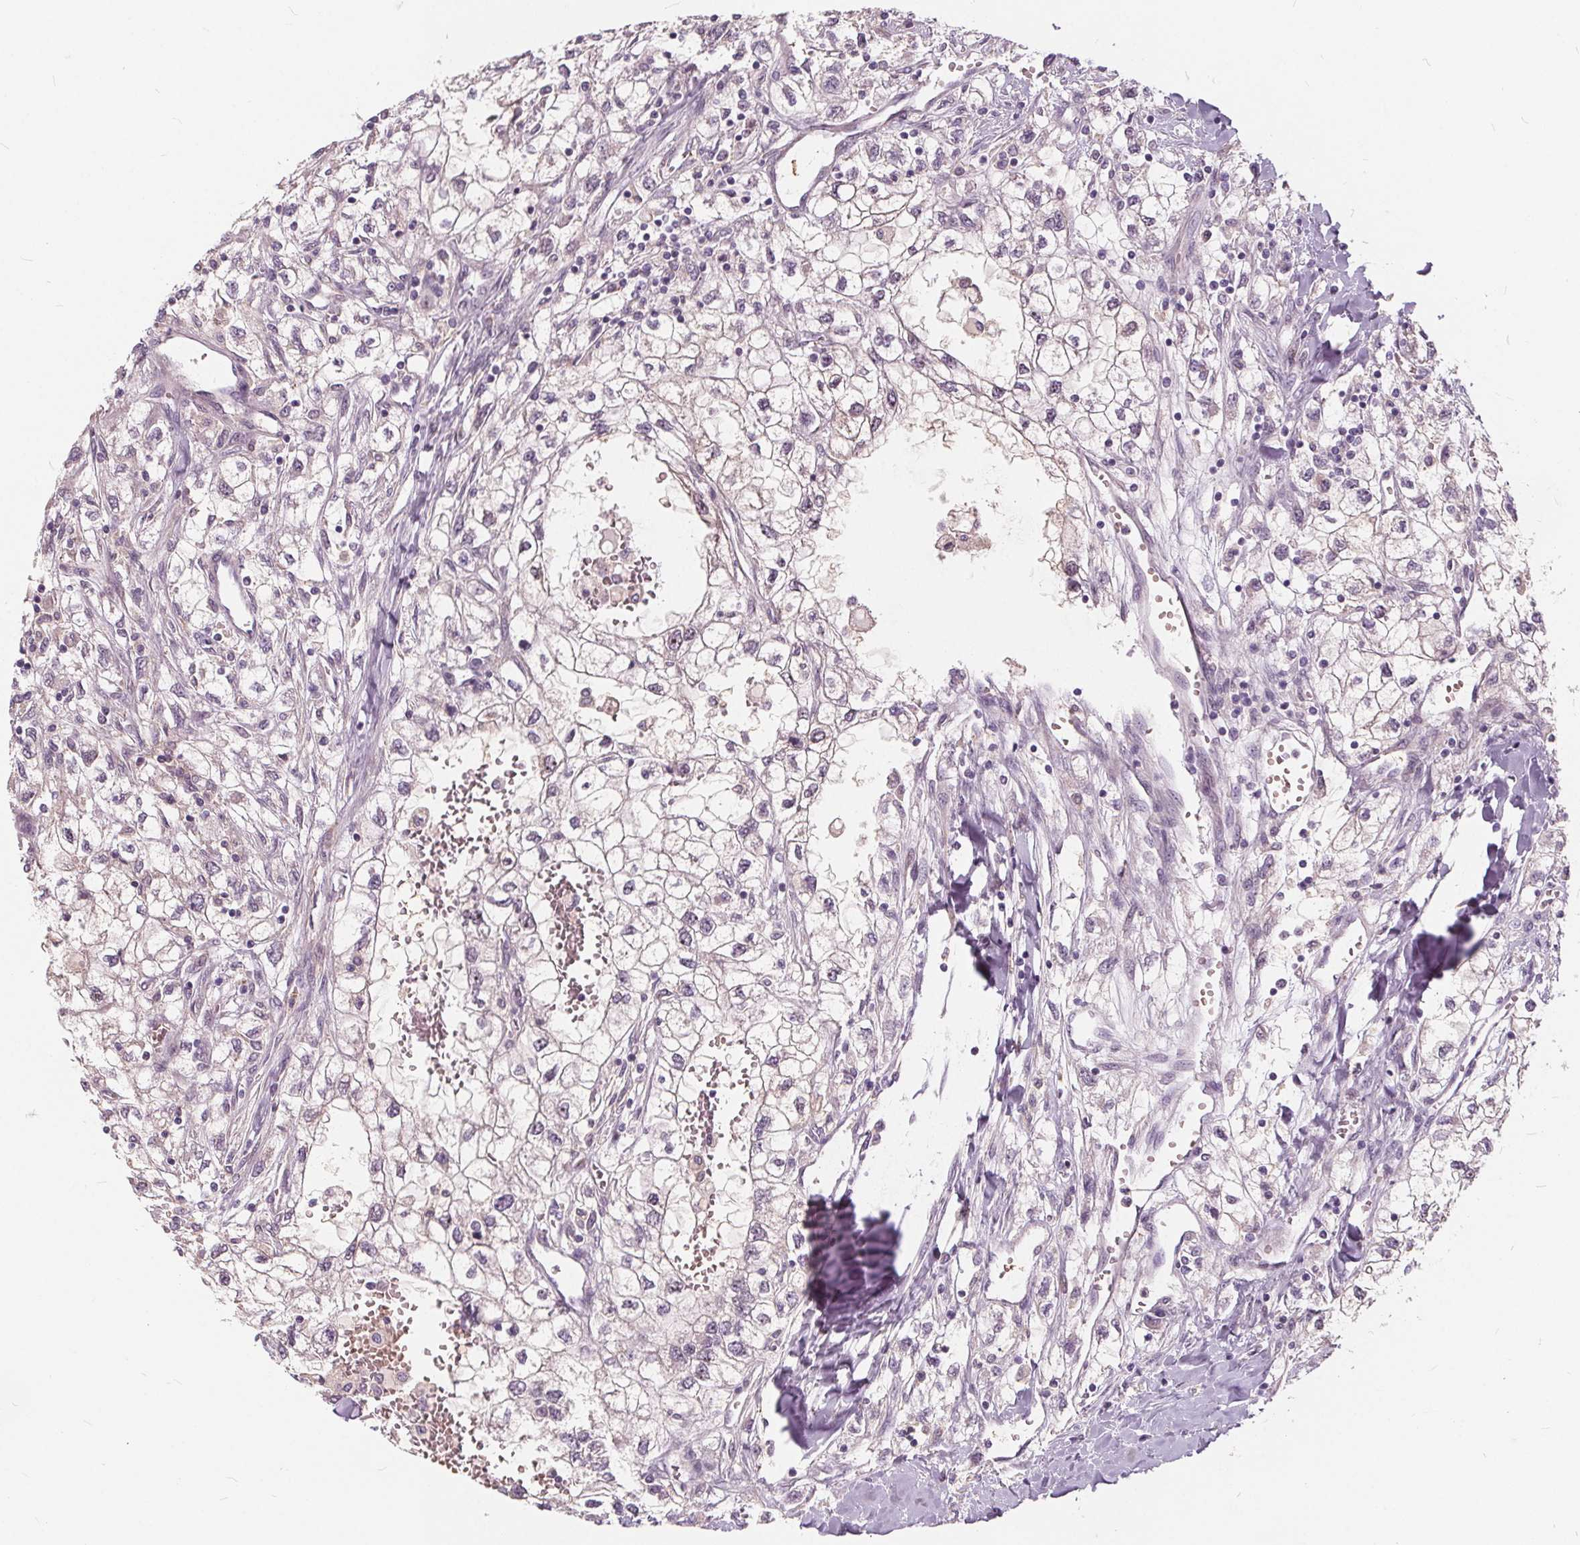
{"staining": {"intensity": "negative", "quantity": "none", "location": "none"}, "tissue": "renal cancer", "cell_type": "Tumor cells", "image_type": "cancer", "snomed": [{"axis": "morphology", "description": "Adenocarcinoma, NOS"}, {"axis": "topography", "description": "Kidney"}], "caption": "The immunohistochemistry (IHC) histopathology image has no significant staining in tumor cells of renal cancer (adenocarcinoma) tissue. Brightfield microscopy of IHC stained with DAB (3,3'-diaminobenzidine) (brown) and hematoxylin (blue), captured at high magnification.", "gene": "HAAO", "patient": {"sex": "male", "age": 59}}